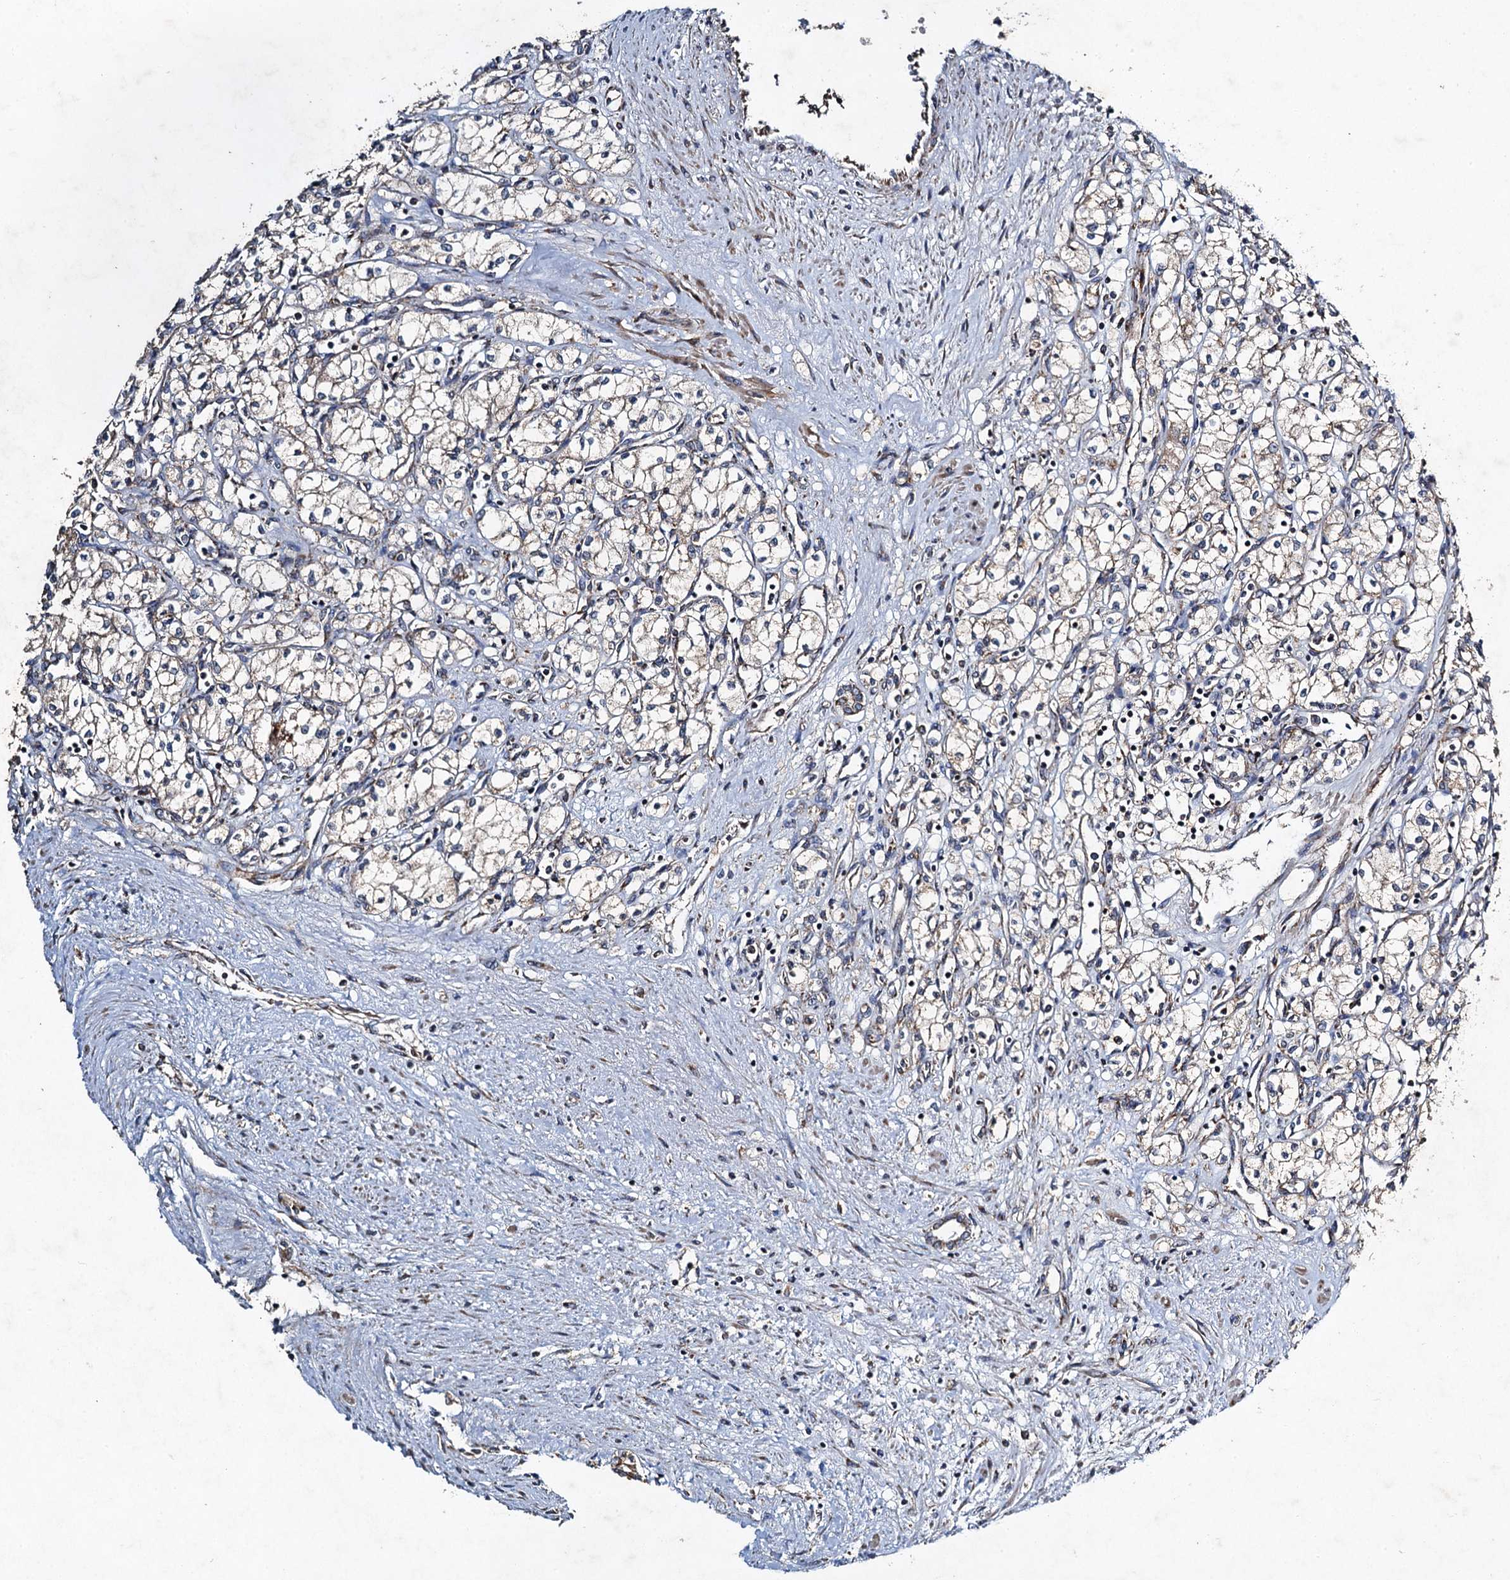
{"staining": {"intensity": "negative", "quantity": "none", "location": "none"}, "tissue": "renal cancer", "cell_type": "Tumor cells", "image_type": "cancer", "snomed": [{"axis": "morphology", "description": "Adenocarcinoma, NOS"}, {"axis": "topography", "description": "Kidney"}], "caption": "Tumor cells are negative for brown protein staining in renal adenocarcinoma.", "gene": "NDUFA13", "patient": {"sex": "male", "age": 59}}